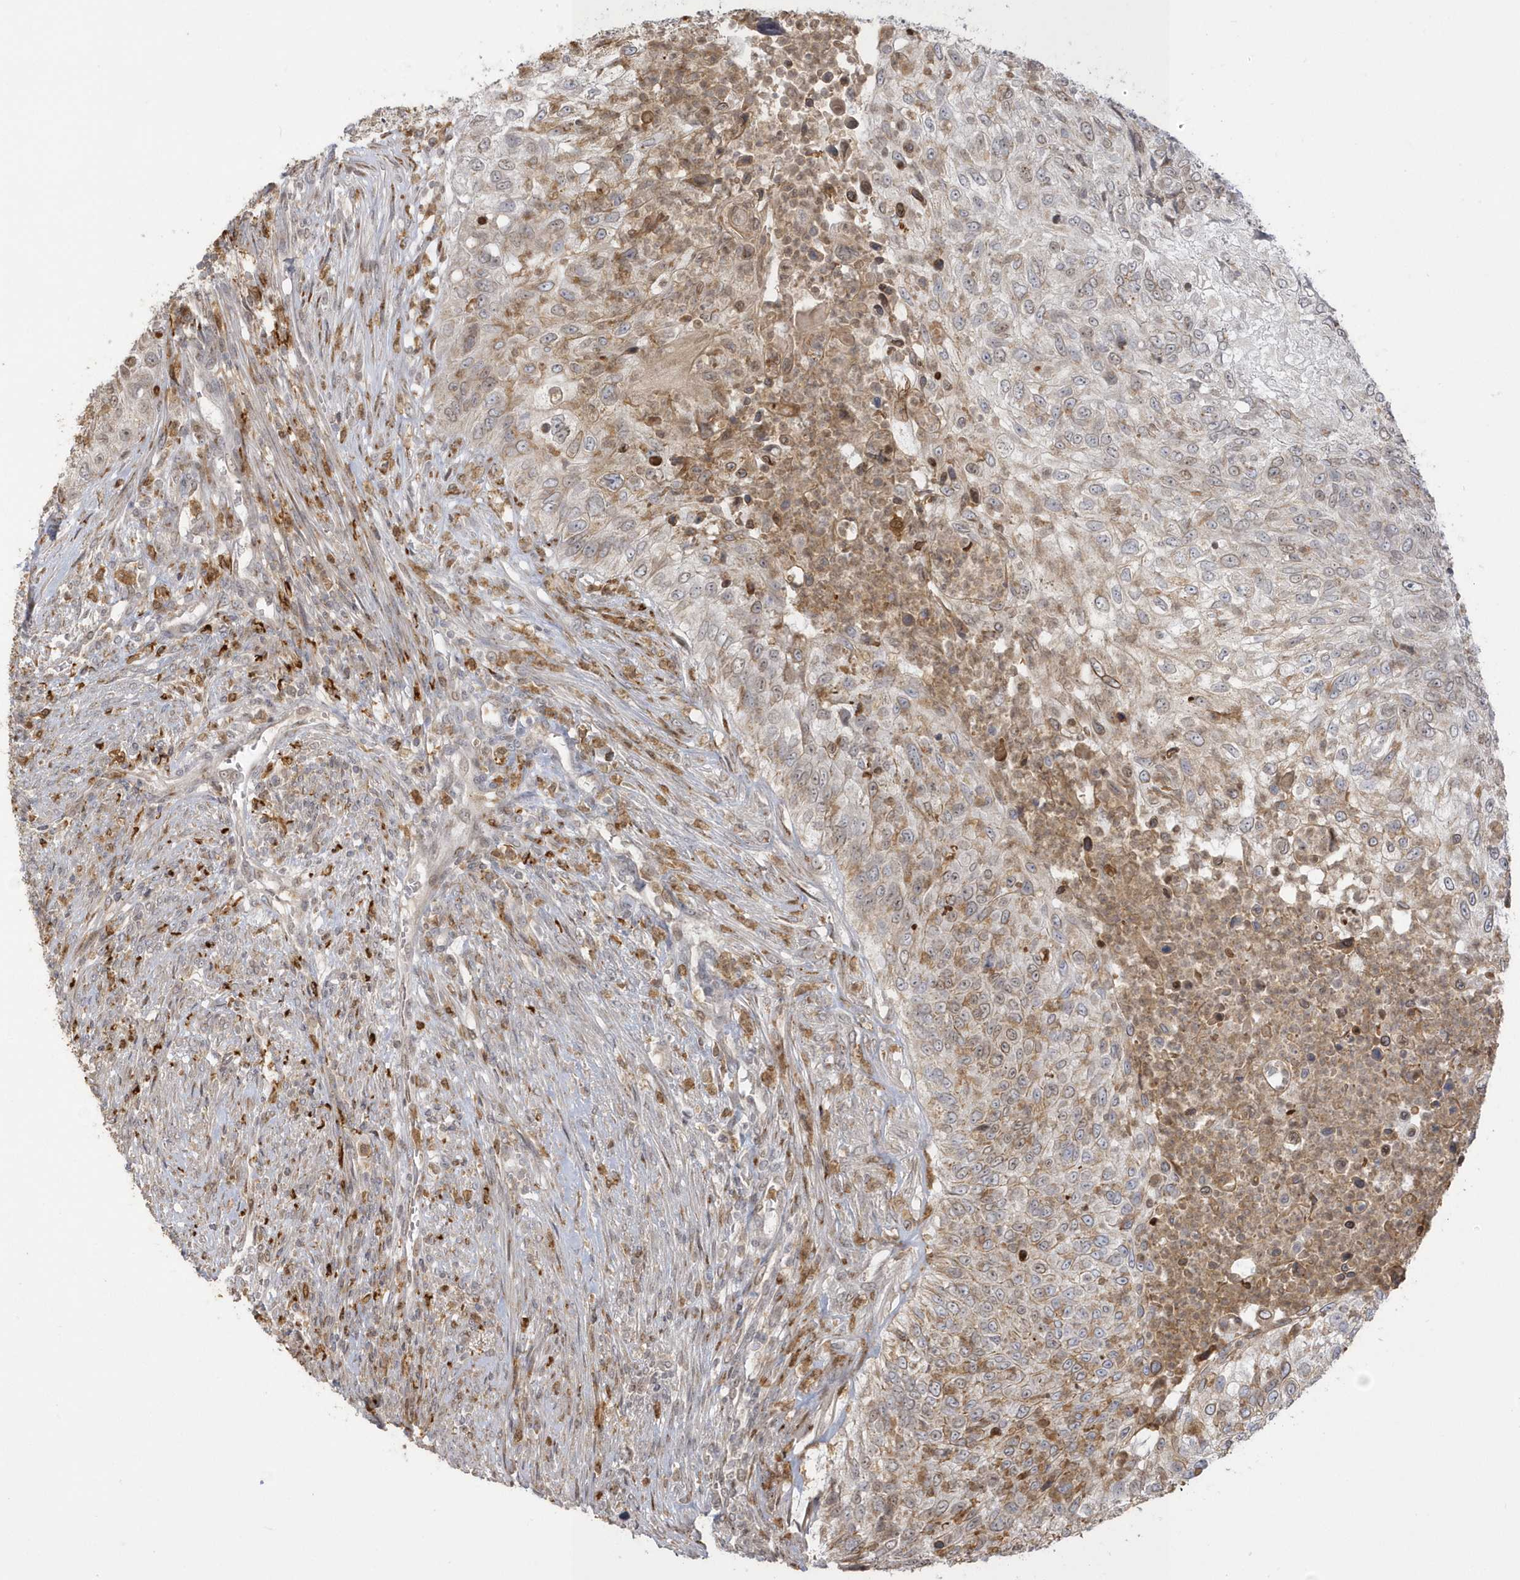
{"staining": {"intensity": "moderate", "quantity": ">75%", "location": "cytoplasmic/membranous"}, "tissue": "urothelial cancer", "cell_type": "Tumor cells", "image_type": "cancer", "snomed": [{"axis": "morphology", "description": "Urothelial carcinoma, High grade"}, {"axis": "topography", "description": "Urinary bladder"}], "caption": "Approximately >75% of tumor cells in human urothelial cancer exhibit moderate cytoplasmic/membranous protein positivity as visualized by brown immunohistochemical staining.", "gene": "NAF1", "patient": {"sex": "female", "age": 60}}